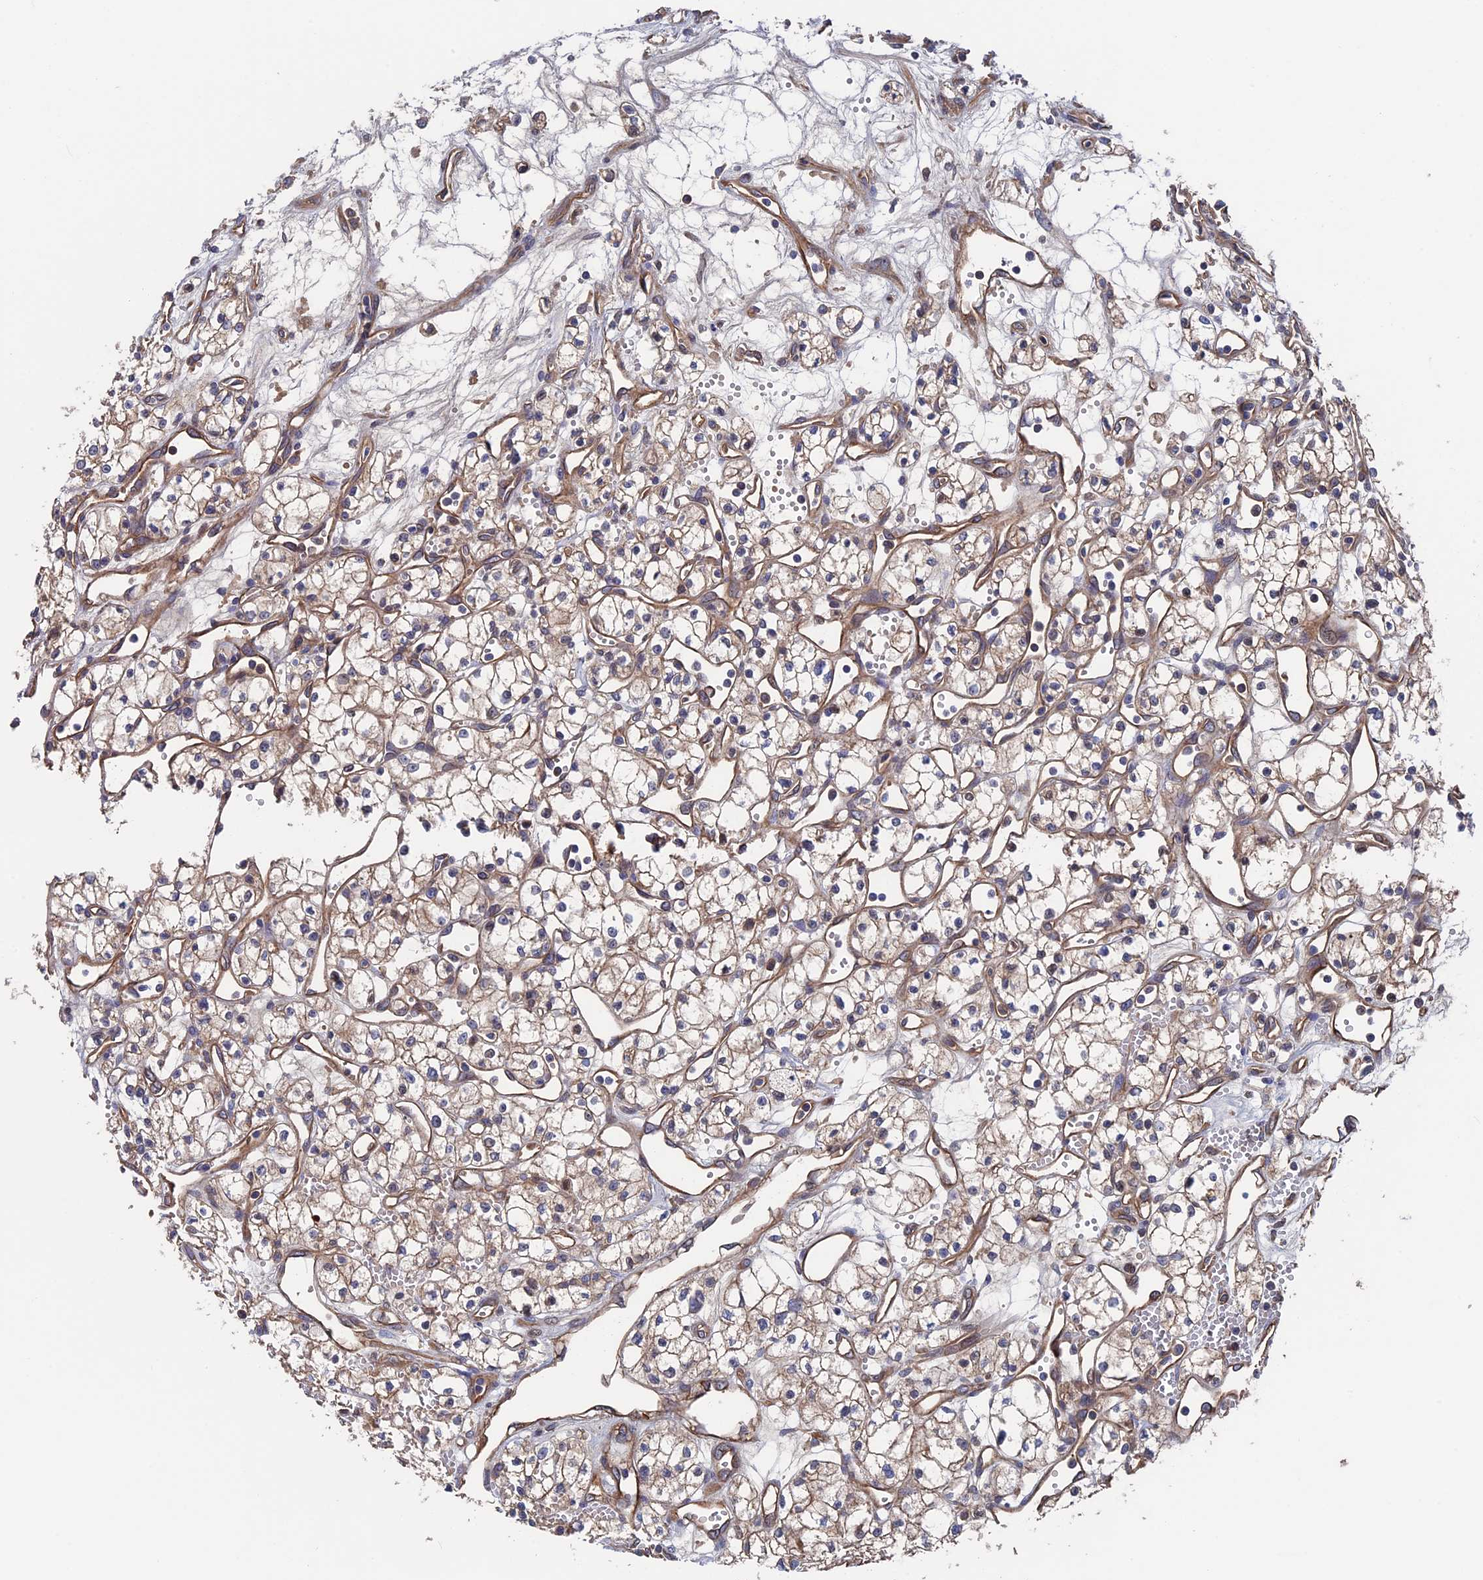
{"staining": {"intensity": "weak", "quantity": ">75%", "location": "cytoplasmic/membranous"}, "tissue": "renal cancer", "cell_type": "Tumor cells", "image_type": "cancer", "snomed": [{"axis": "morphology", "description": "Adenocarcinoma, NOS"}, {"axis": "topography", "description": "Kidney"}], "caption": "Protein expression analysis of human renal cancer (adenocarcinoma) reveals weak cytoplasmic/membranous positivity in approximately >75% of tumor cells.", "gene": "RPUSD1", "patient": {"sex": "male", "age": 59}}